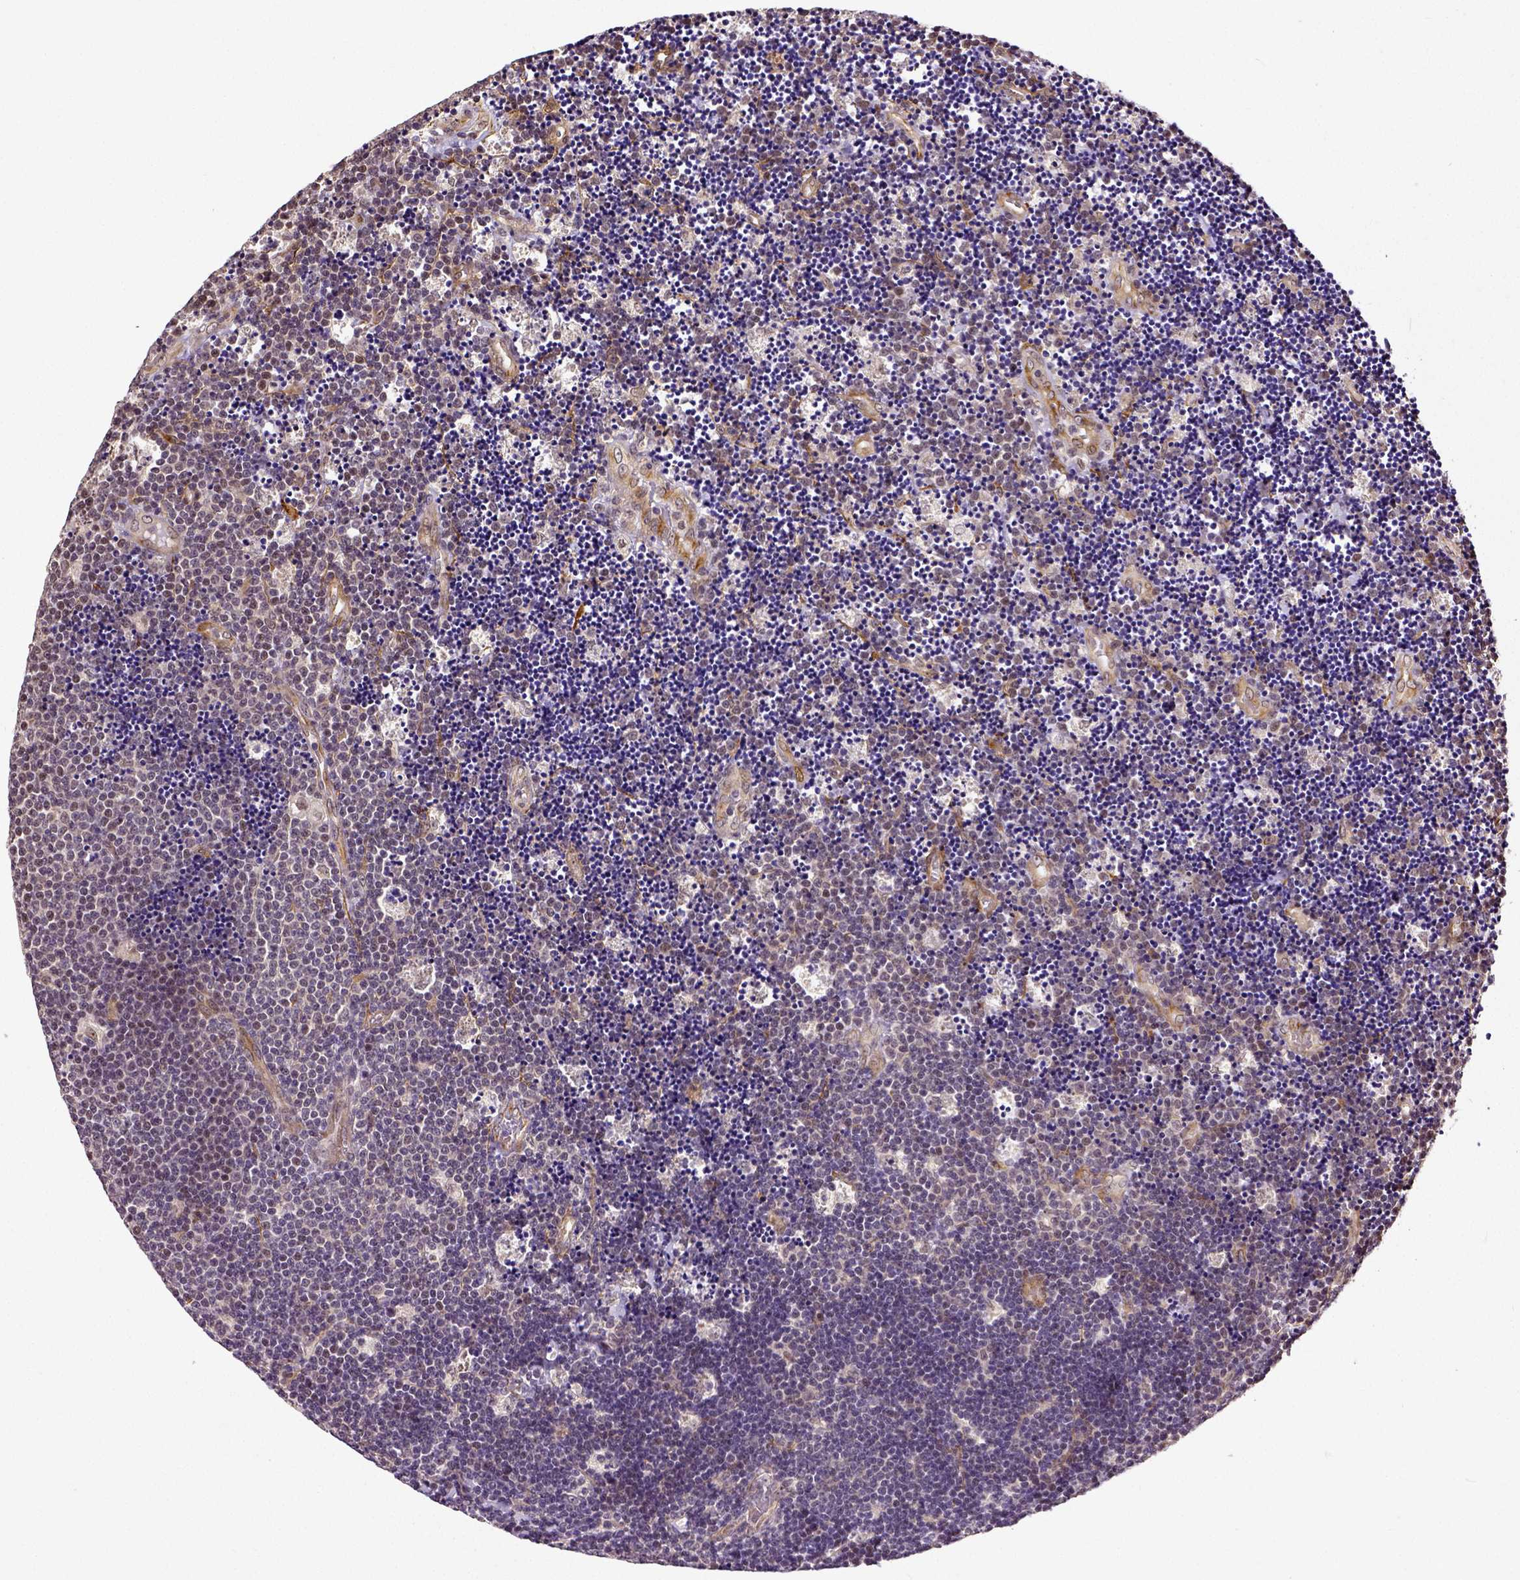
{"staining": {"intensity": "weak", "quantity": "25%-75%", "location": "nuclear"}, "tissue": "lymphoma", "cell_type": "Tumor cells", "image_type": "cancer", "snomed": [{"axis": "morphology", "description": "Malignant lymphoma, non-Hodgkin's type, Low grade"}, {"axis": "topography", "description": "Brain"}], "caption": "Lymphoma was stained to show a protein in brown. There is low levels of weak nuclear staining in about 25%-75% of tumor cells.", "gene": "DICER1", "patient": {"sex": "female", "age": 66}}